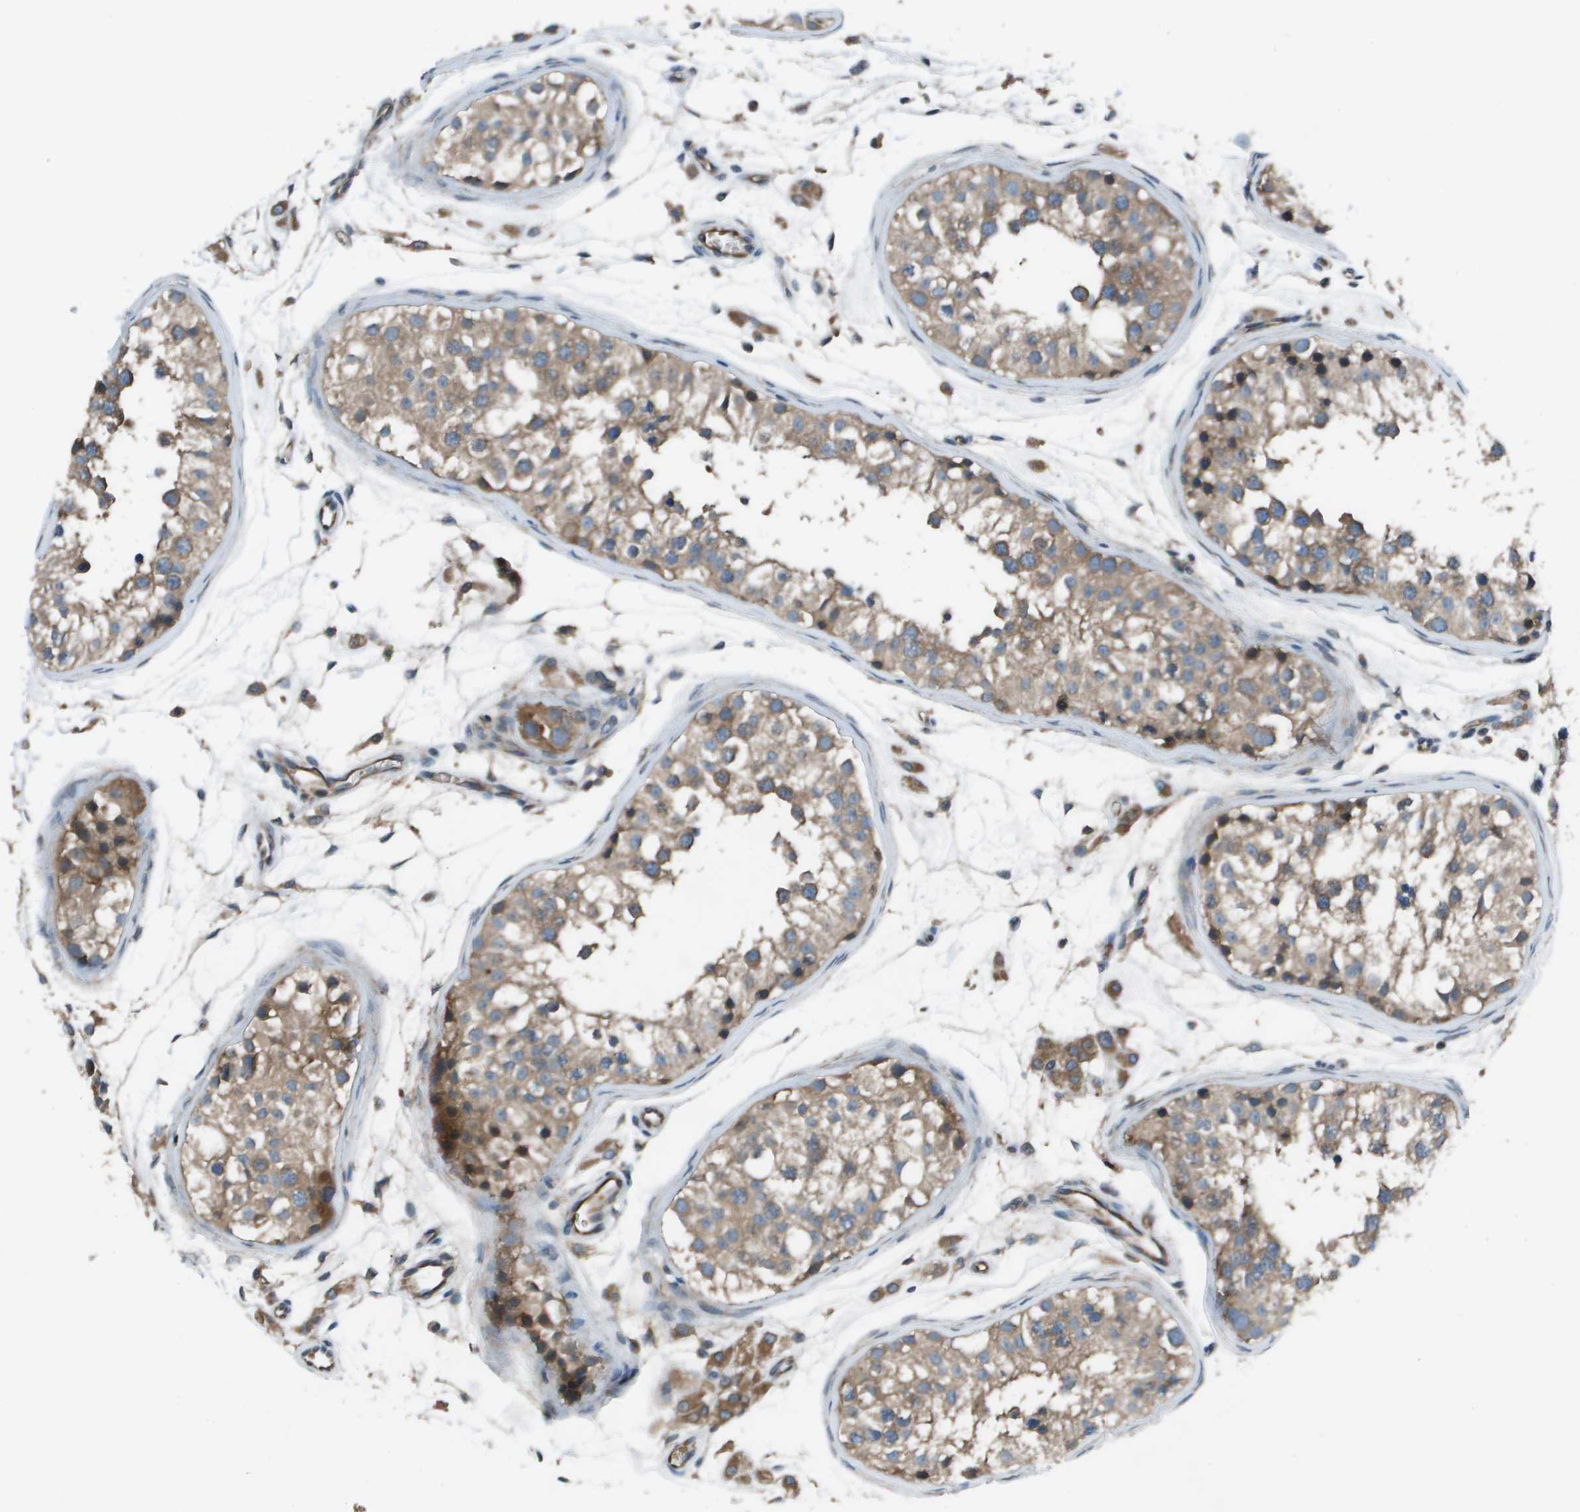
{"staining": {"intensity": "moderate", "quantity": ">75%", "location": "cytoplasmic/membranous"}, "tissue": "testis", "cell_type": "Cells in seminiferous ducts", "image_type": "normal", "snomed": [{"axis": "morphology", "description": "Normal tissue, NOS"}, {"axis": "morphology", "description": "Adenocarcinoma, metastatic, NOS"}, {"axis": "topography", "description": "Testis"}], "caption": "Protein staining of unremarkable testis displays moderate cytoplasmic/membranous expression in approximately >75% of cells in seminiferous ducts. The staining is performed using DAB brown chromogen to label protein expression. The nuclei are counter-stained blue using hematoxylin.", "gene": "EIF3B", "patient": {"sex": "male", "age": 26}}